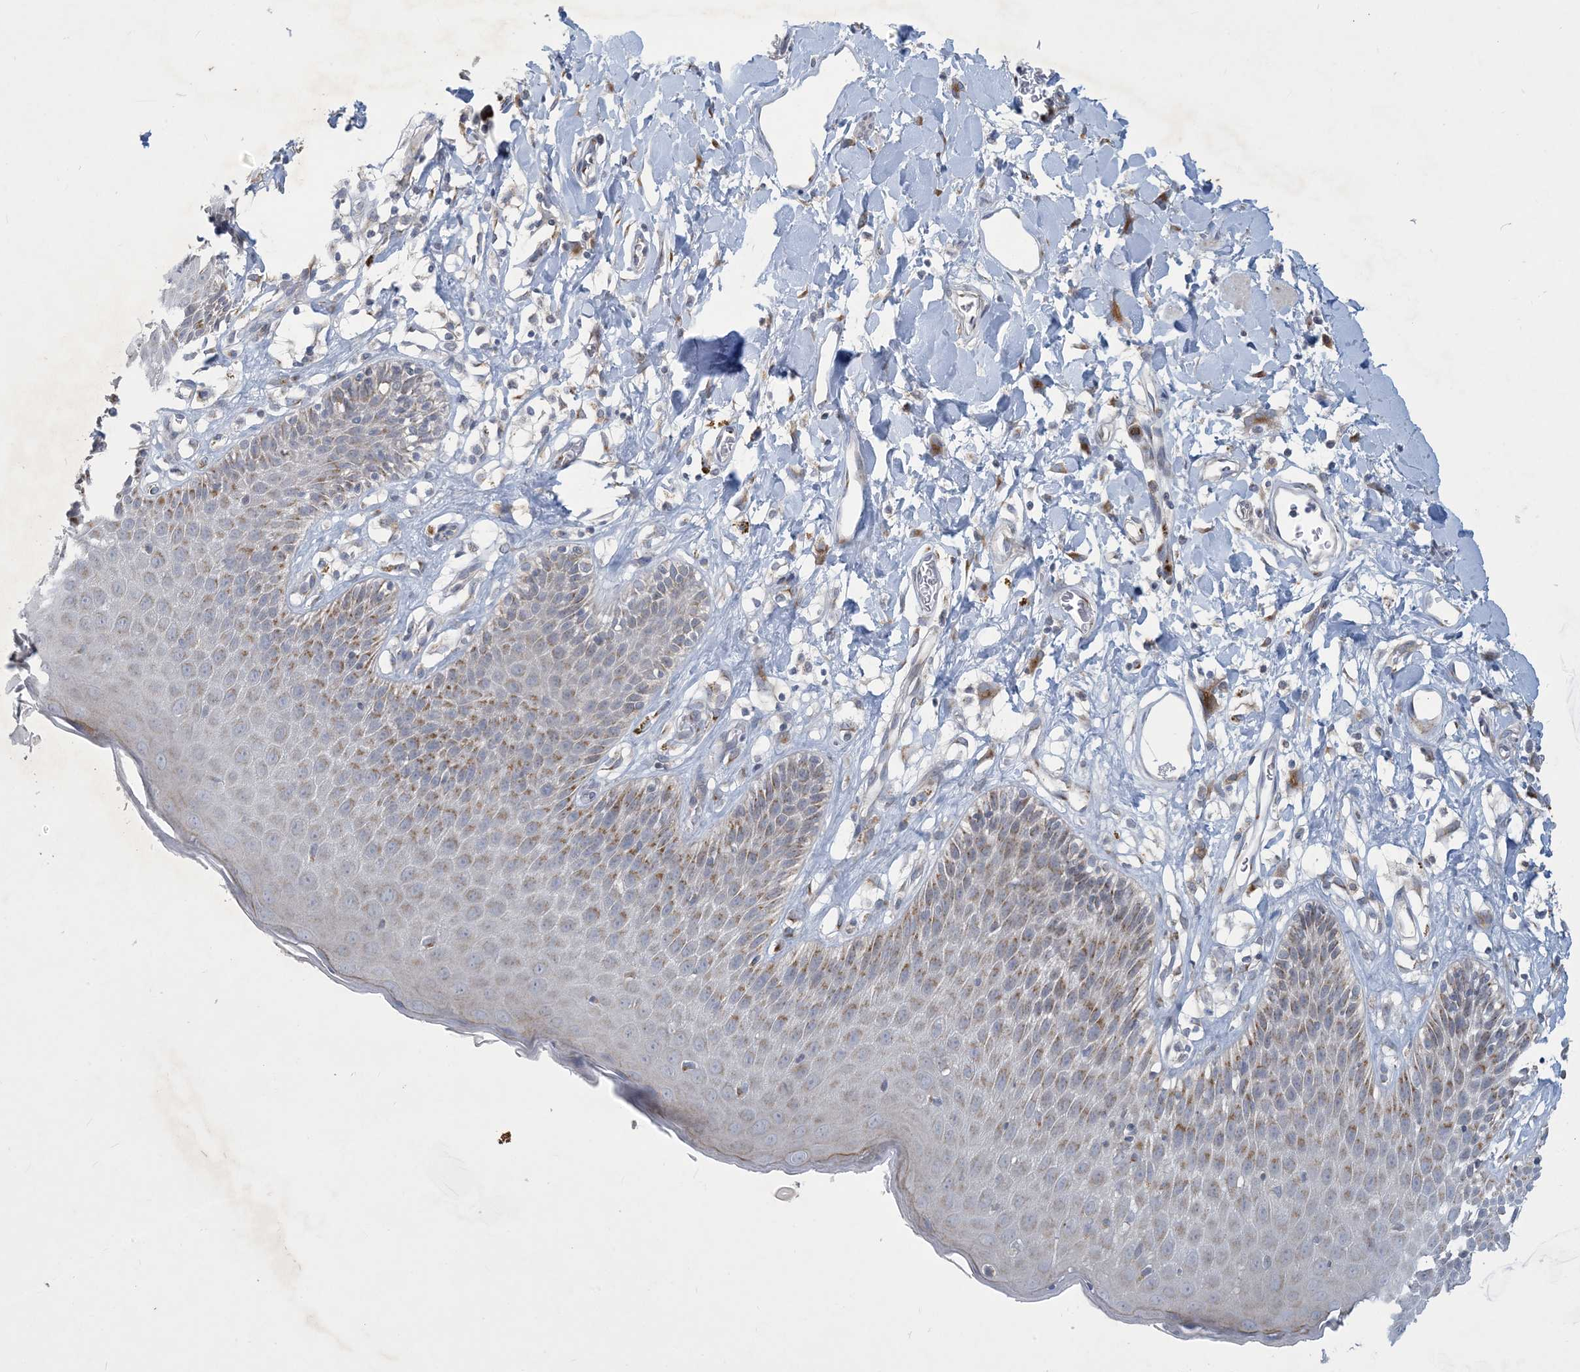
{"staining": {"intensity": "moderate", "quantity": "25%-75%", "location": "cytoplasmic/membranous"}, "tissue": "skin", "cell_type": "Epidermal cells", "image_type": "normal", "snomed": [{"axis": "morphology", "description": "Normal tissue, NOS"}, {"axis": "topography", "description": "Vulva"}], "caption": "Immunohistochemistry (IHC) (DAB) staining of normal human skin demonstrates moderate cytoplasmic/membranous protein positivity in approximately 25%-75% of epidermal cells. Nuclei are stained in blue.", "gene": "CCDC14", "patient": {"sex": "female", "age": 68}}